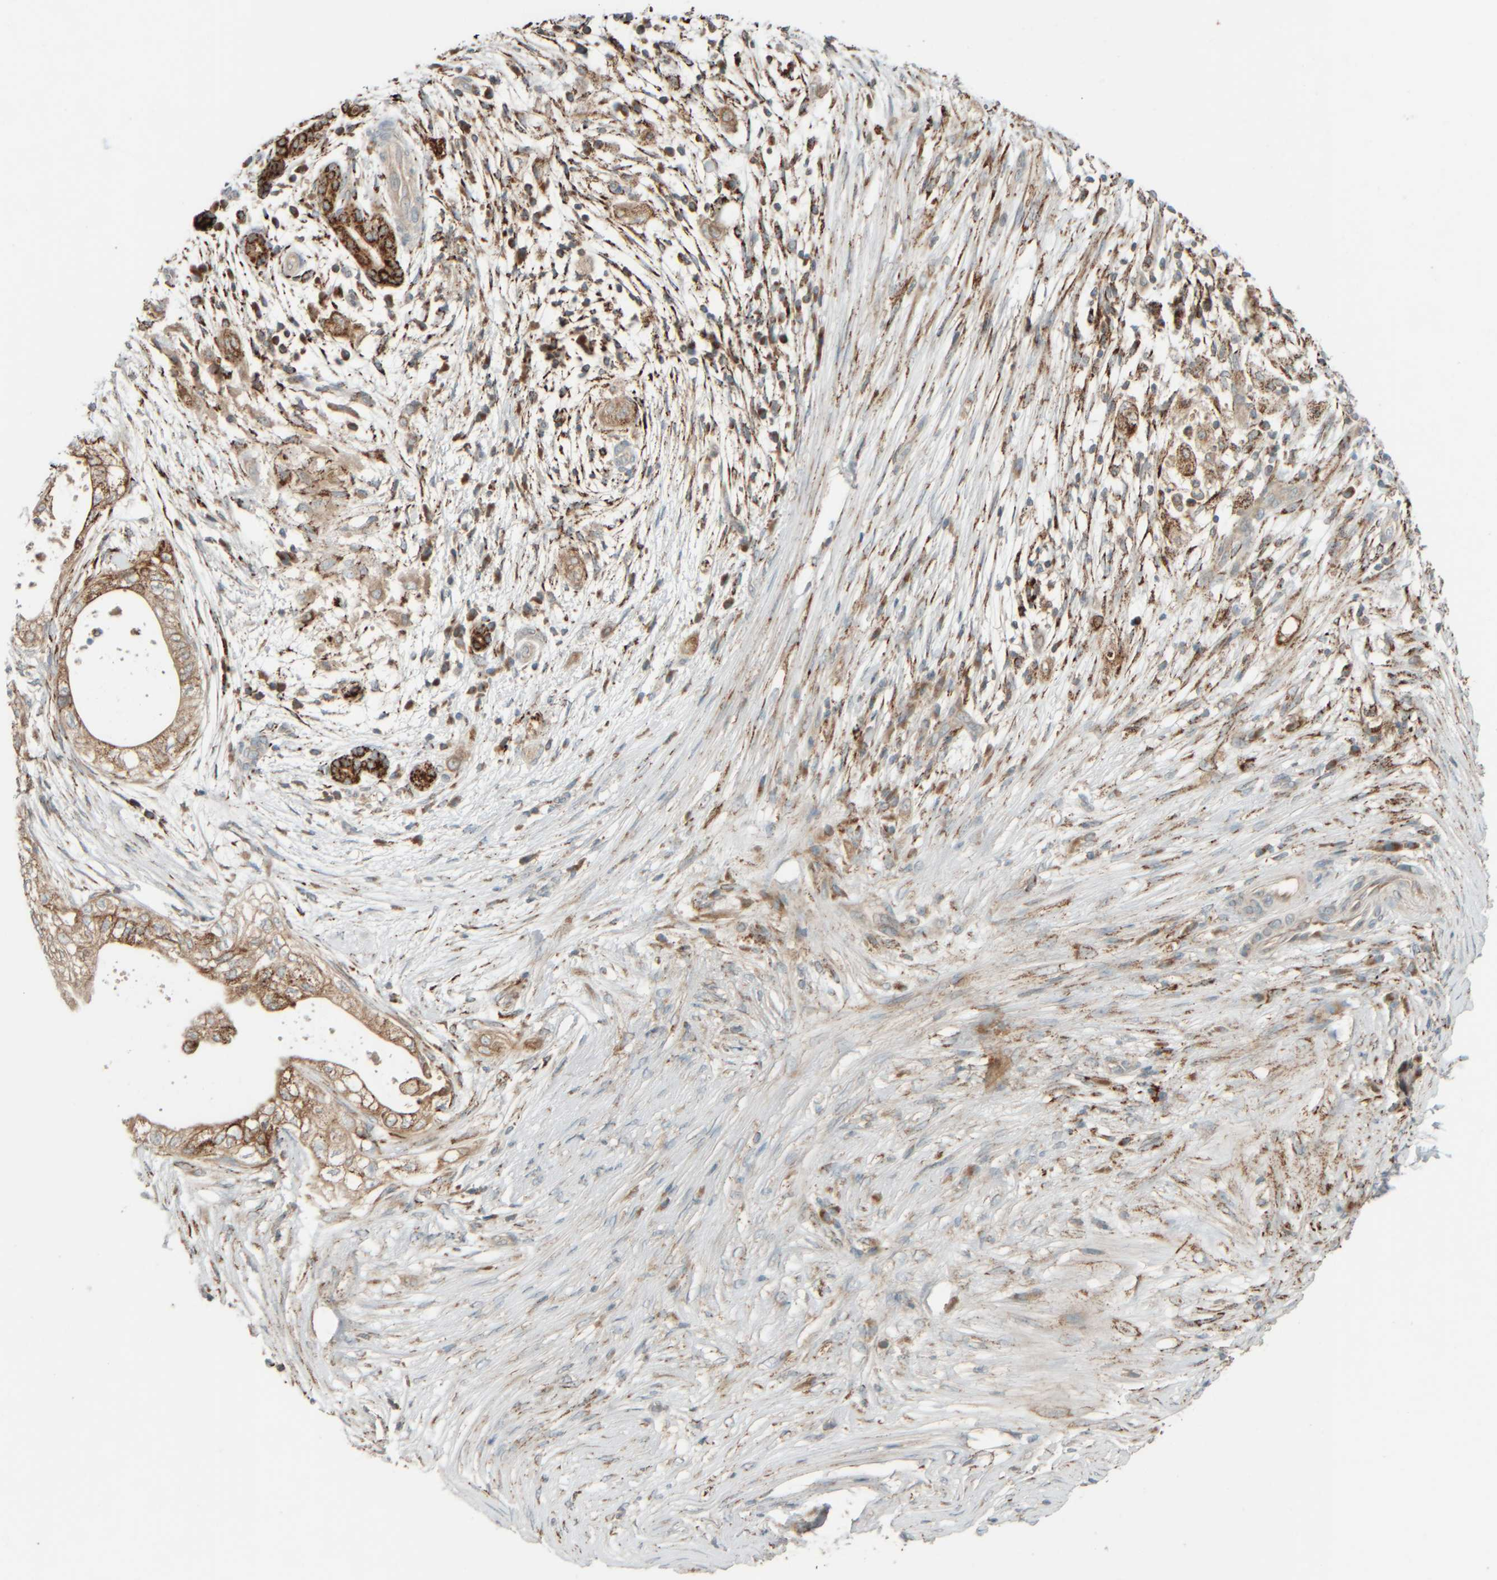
{"staining": {"intensity": "moderate", "quantity": ">75%", "location": "cytoplasmic/membranous"}, "tissue": "pancreatic cancer", "cell_type": "Tumor cells", "image_type": "cancer", "snomed": [{"axis": "morphology", "description": "Adenocarcinoma, NOS"}, {"axis": "topography", "description": "Pancreas"}], "caption": "This histopathology image demonstrates immunohistochemistry staining of human adenocarcinoma (pancreatic), with medium moderate cytoplasmic/membranous positivity in approximately >75% of tumor cells.", "gene": "SPAG5", "patient": {"sex": "male", "age": 72}}